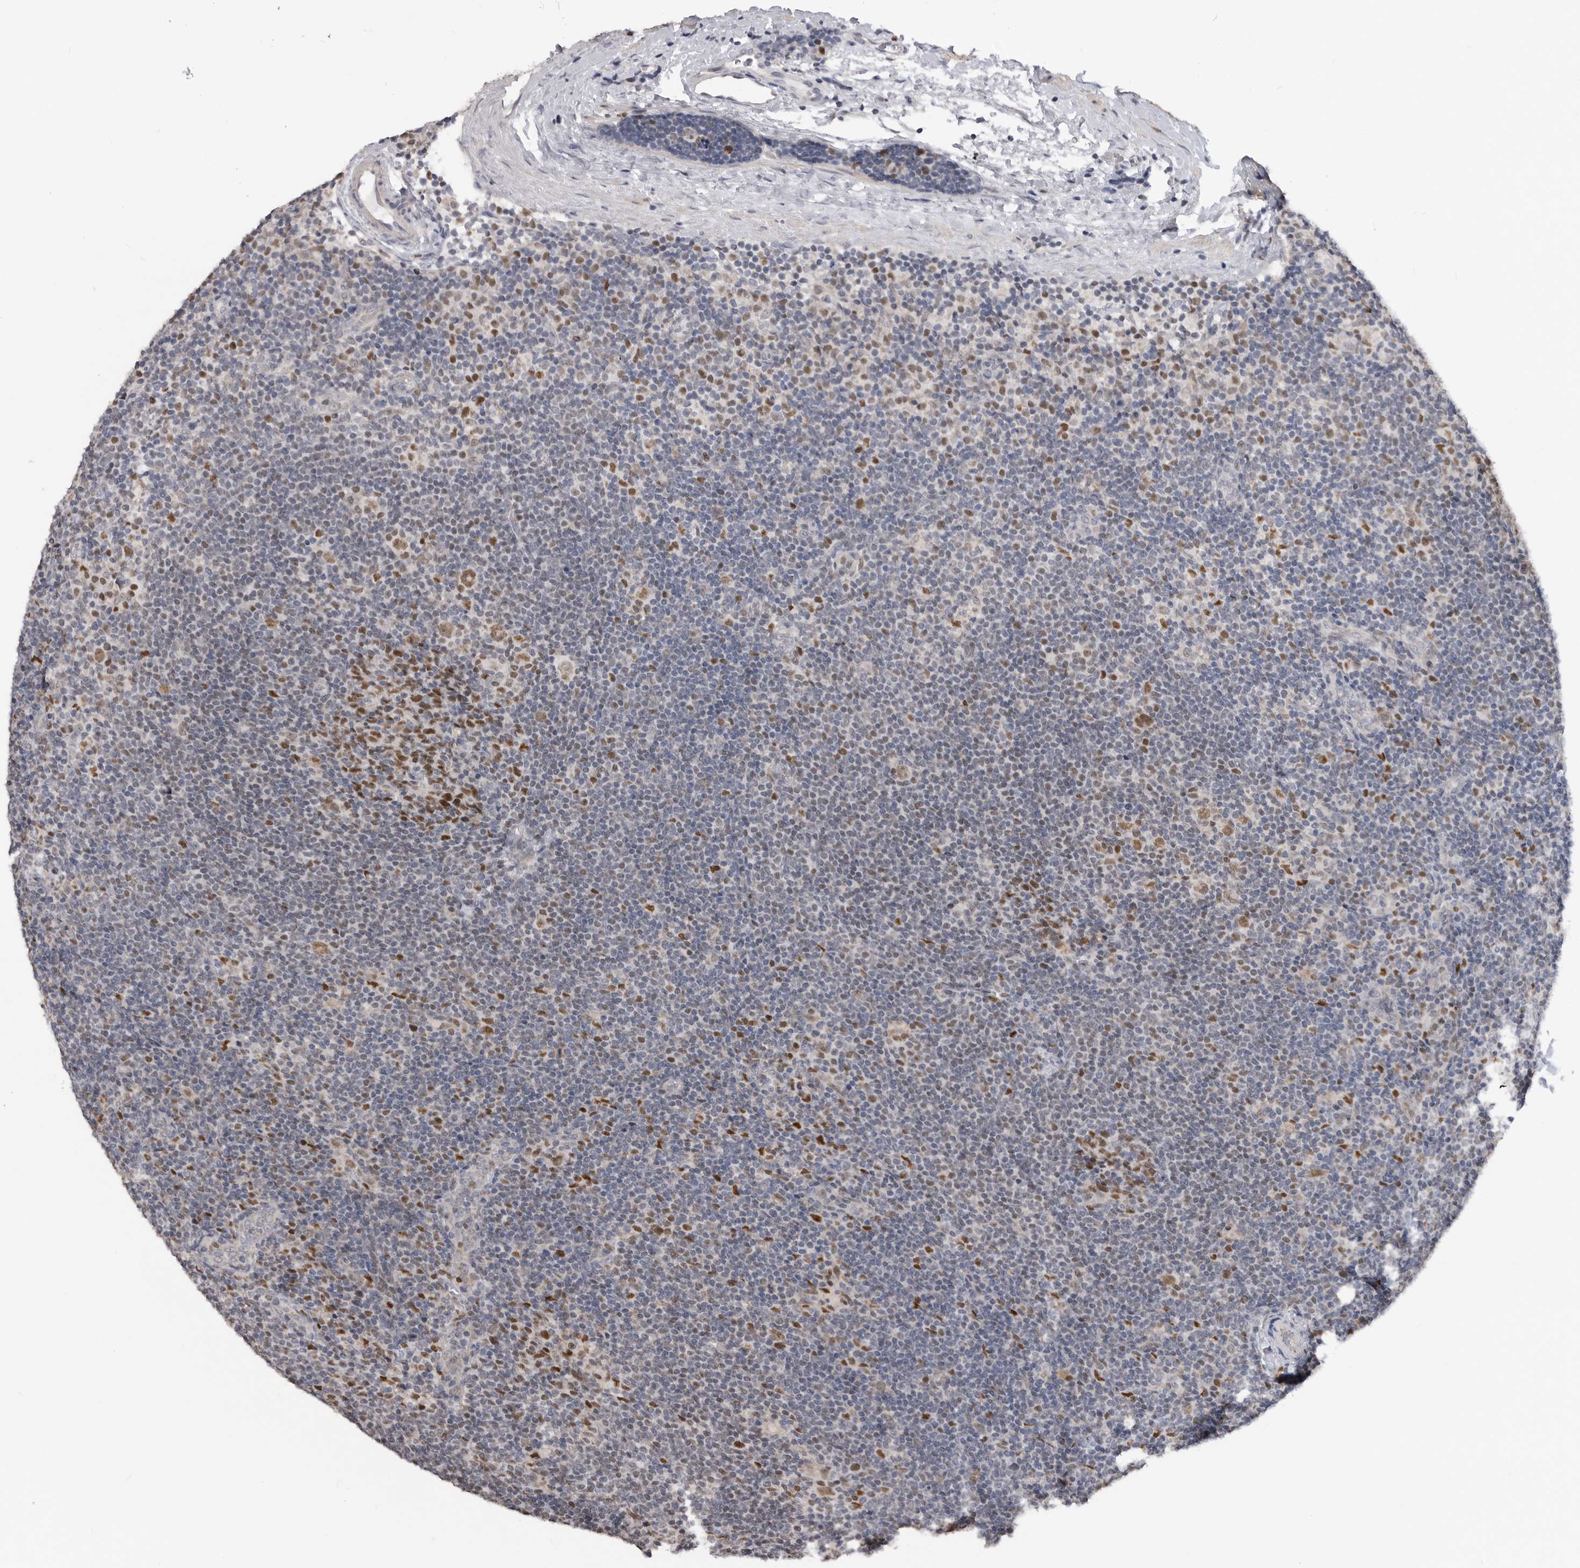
{"staining": {"intensity": "moderate", "quantity": ">75%", "location": "nuclear"}, "tissue": "lymphoma", "cell_type": "Tumor cells", "image_type": "cancer", "snomed": [{"axis": "morphology", "description": "Hodgkin's disease, NOS"}, {"axis": "topography", "description": "Lymph node"}], "caption": "About >75% of tumor cells in human lymphoma display moderate nuclear protein positivity as visualized by brown immunohistochemical staining.", "gene": "SMARCC1", "patient": {"sex": "female", "age": 57}}